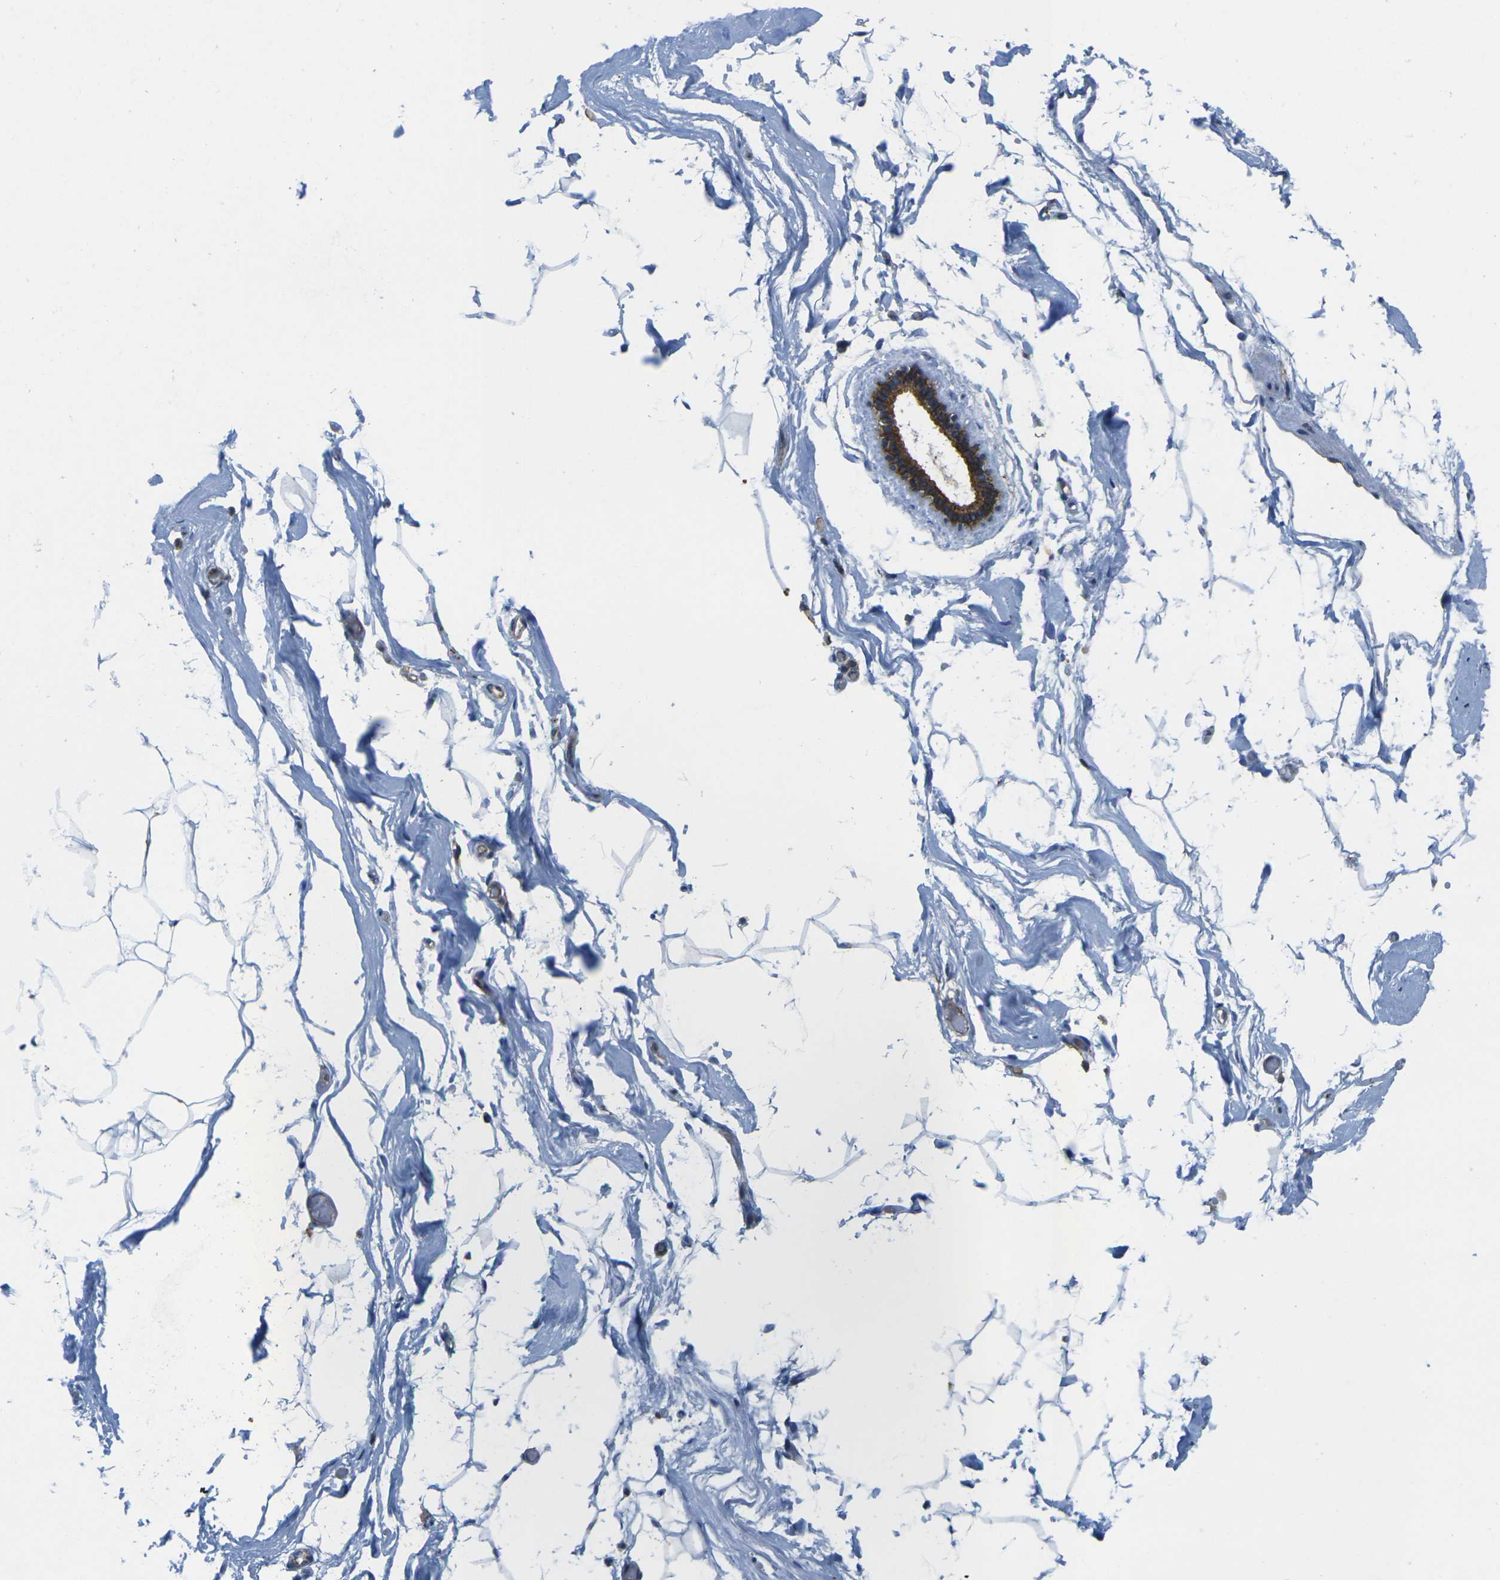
{"staining": {"intensity": "negative", "quantity": "none", "location": "none"}, "tissue": "adipose tissue", "cell_type": "Adipocytes", "image_type": "normal", "snomed": [{"axis": "morphology", "description": "Normal tissue, NOS"}, {"axis": "topography", "description": "Breast"}, {"axis": "topography", "description": "Soft tissue"}], "caption": "Photomicrograph shows no significant protein positivity in adipocytes of normal adipose tissue.", "gene": "IQGAP1", "patient": {"sex": "female", "age": 75}}